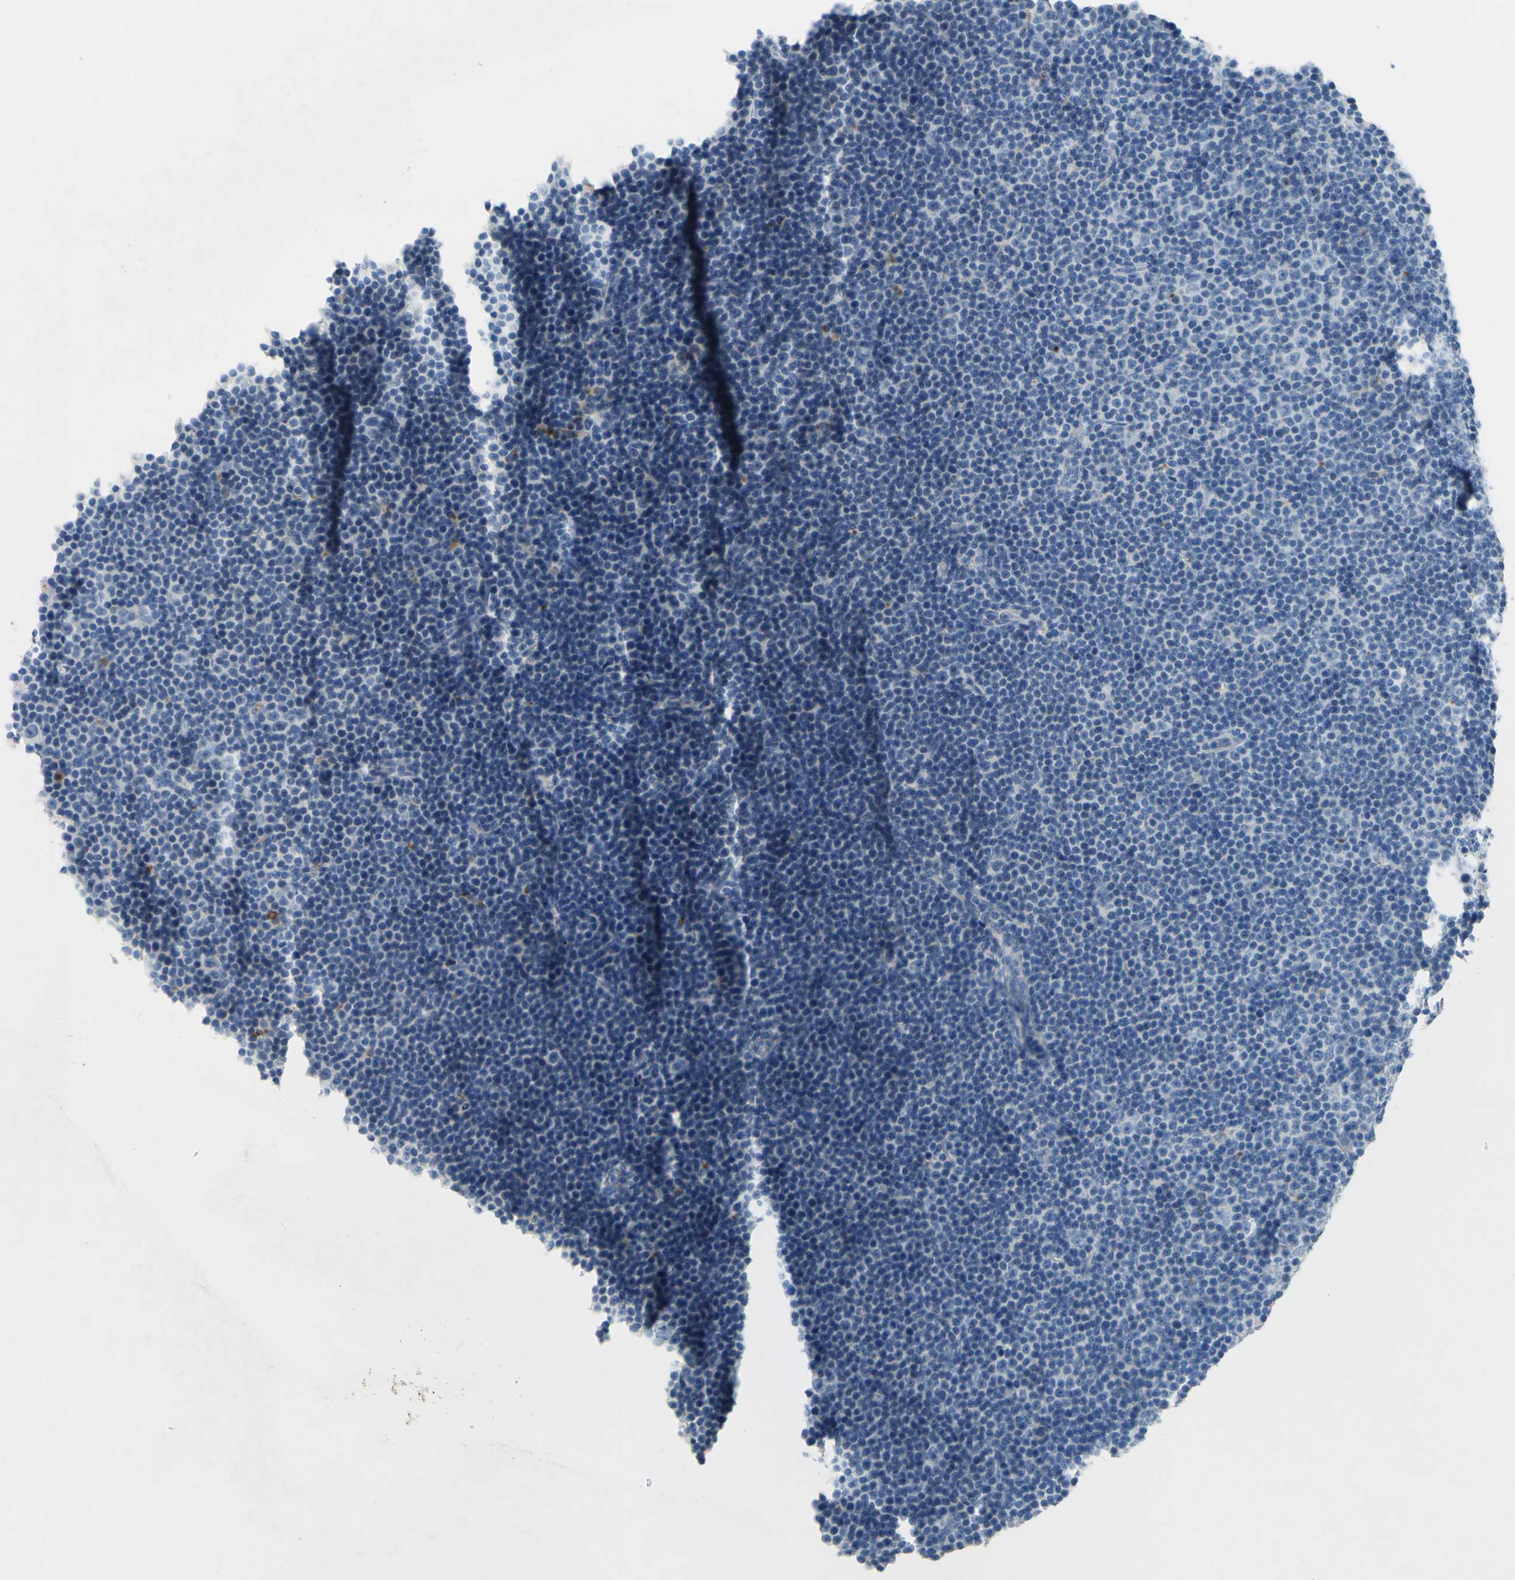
{"staining": {"intensity": "negative", "quantity": "none", "location": "none"}, "tissue": "lymphoma", "cell_type": "Tumor cells", "image_type": "cancer", "snomed": [{"axis": "morphology", "description": "Malignant lymphoma, non-Hodgkin's type, Low grade"}, {"axis": "topography", "description": "Lymph node"}], "caption": "A photomicrograph of human lymphoma is negative for staining in tumor cells.", "gene": "CDH10", "patient": {"sex": "female", "age": 67}}